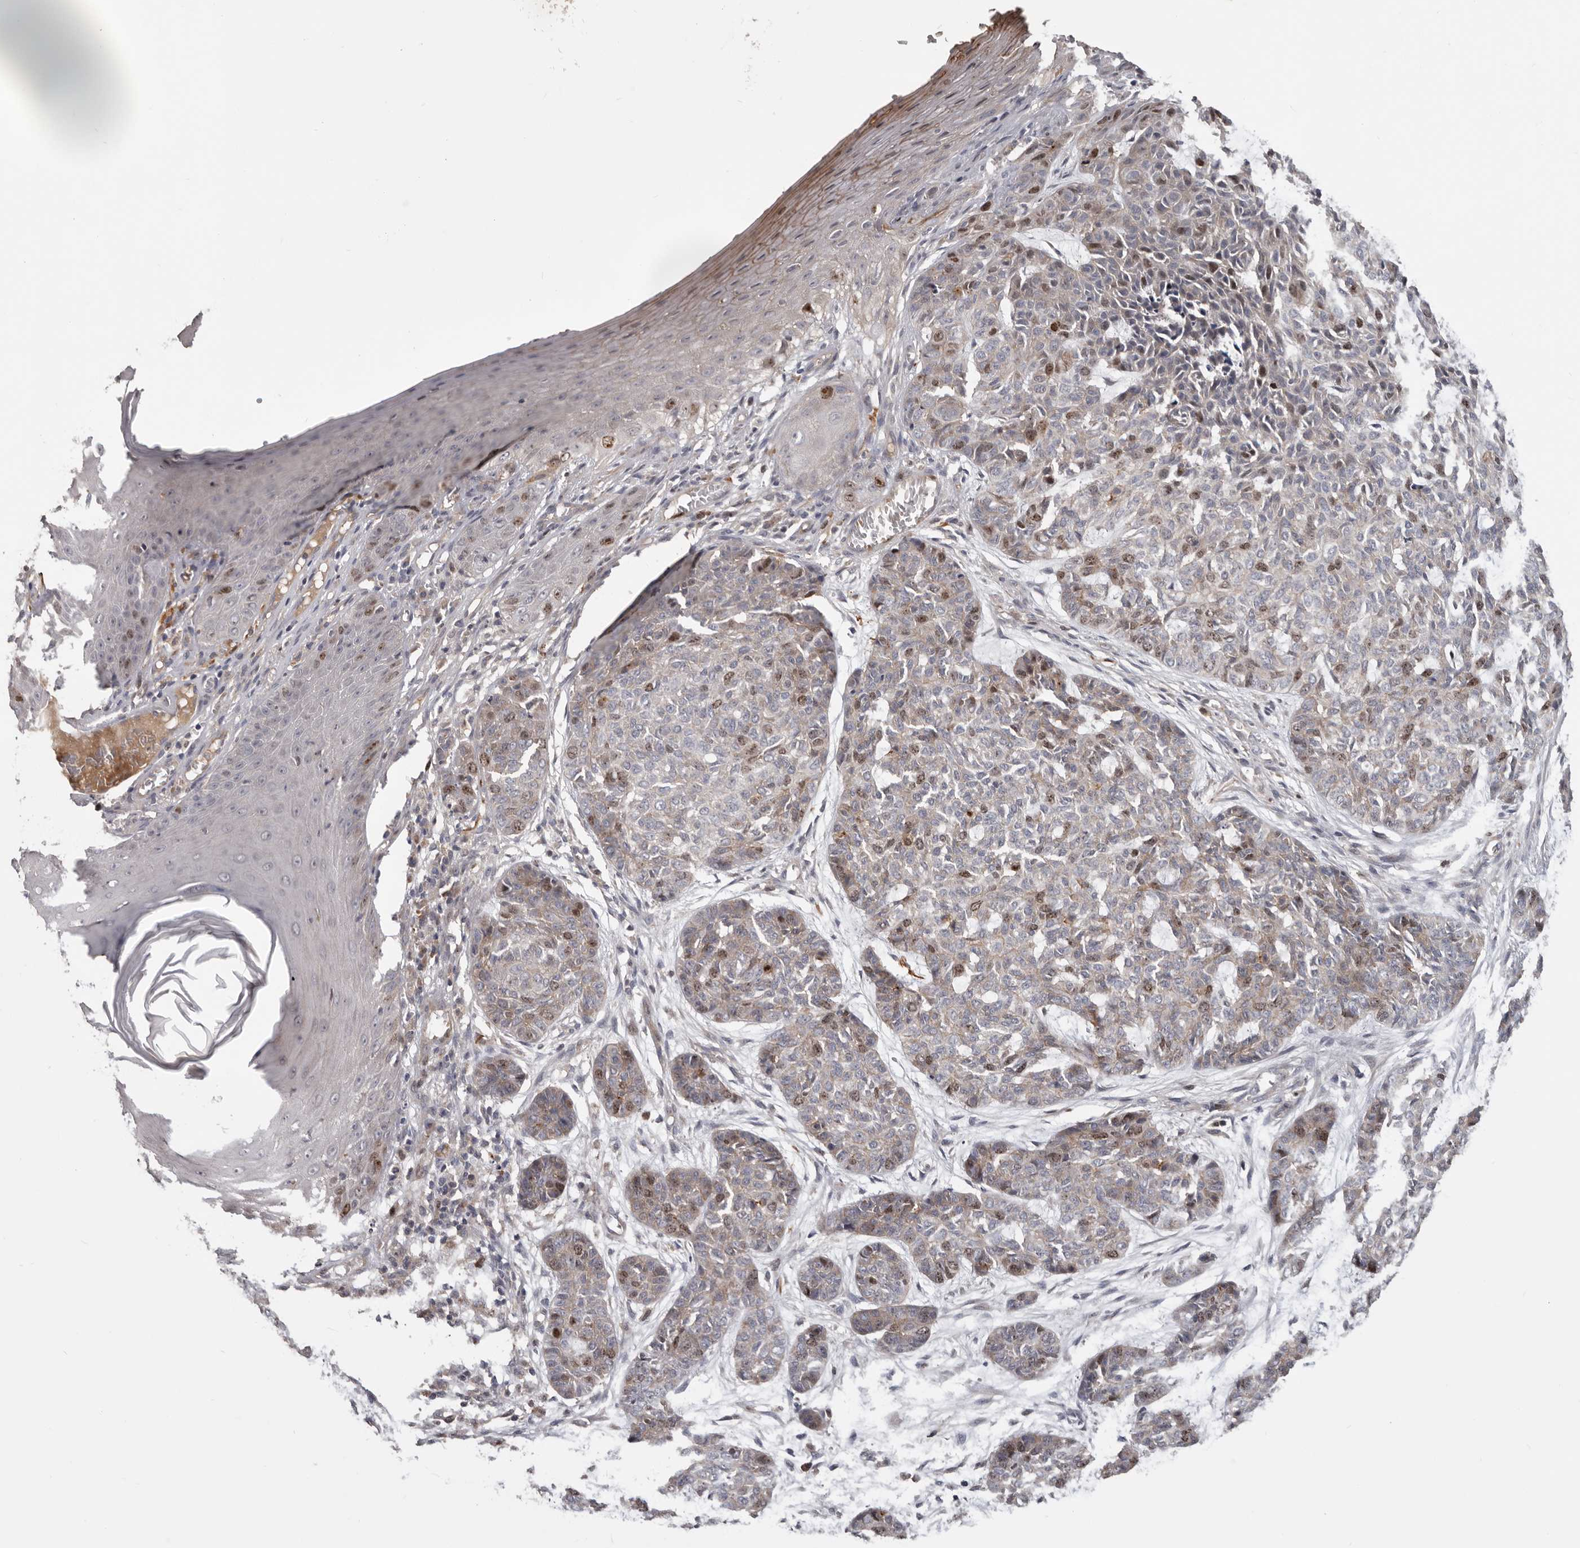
{"staining": {"intensity": "moderate", "quantity": "25%-75%", "location": "nuclear"}, "tissue": "skin cancer", "cell_type": "Tumor cells", "image_type": "cancer", "snomed": [{"axis": "morphology", "description": "Basal cell carcinoma"}, {"axis": "topography", "description": "Skin"}], "caption": "Immunohistochemical staining of human skin cancer displays moderate nuclear protein positivity in approximately 25%-75% of tumor cells.", "gene": "CDCA8", "patient": {"sex": "female", "age": 64}}